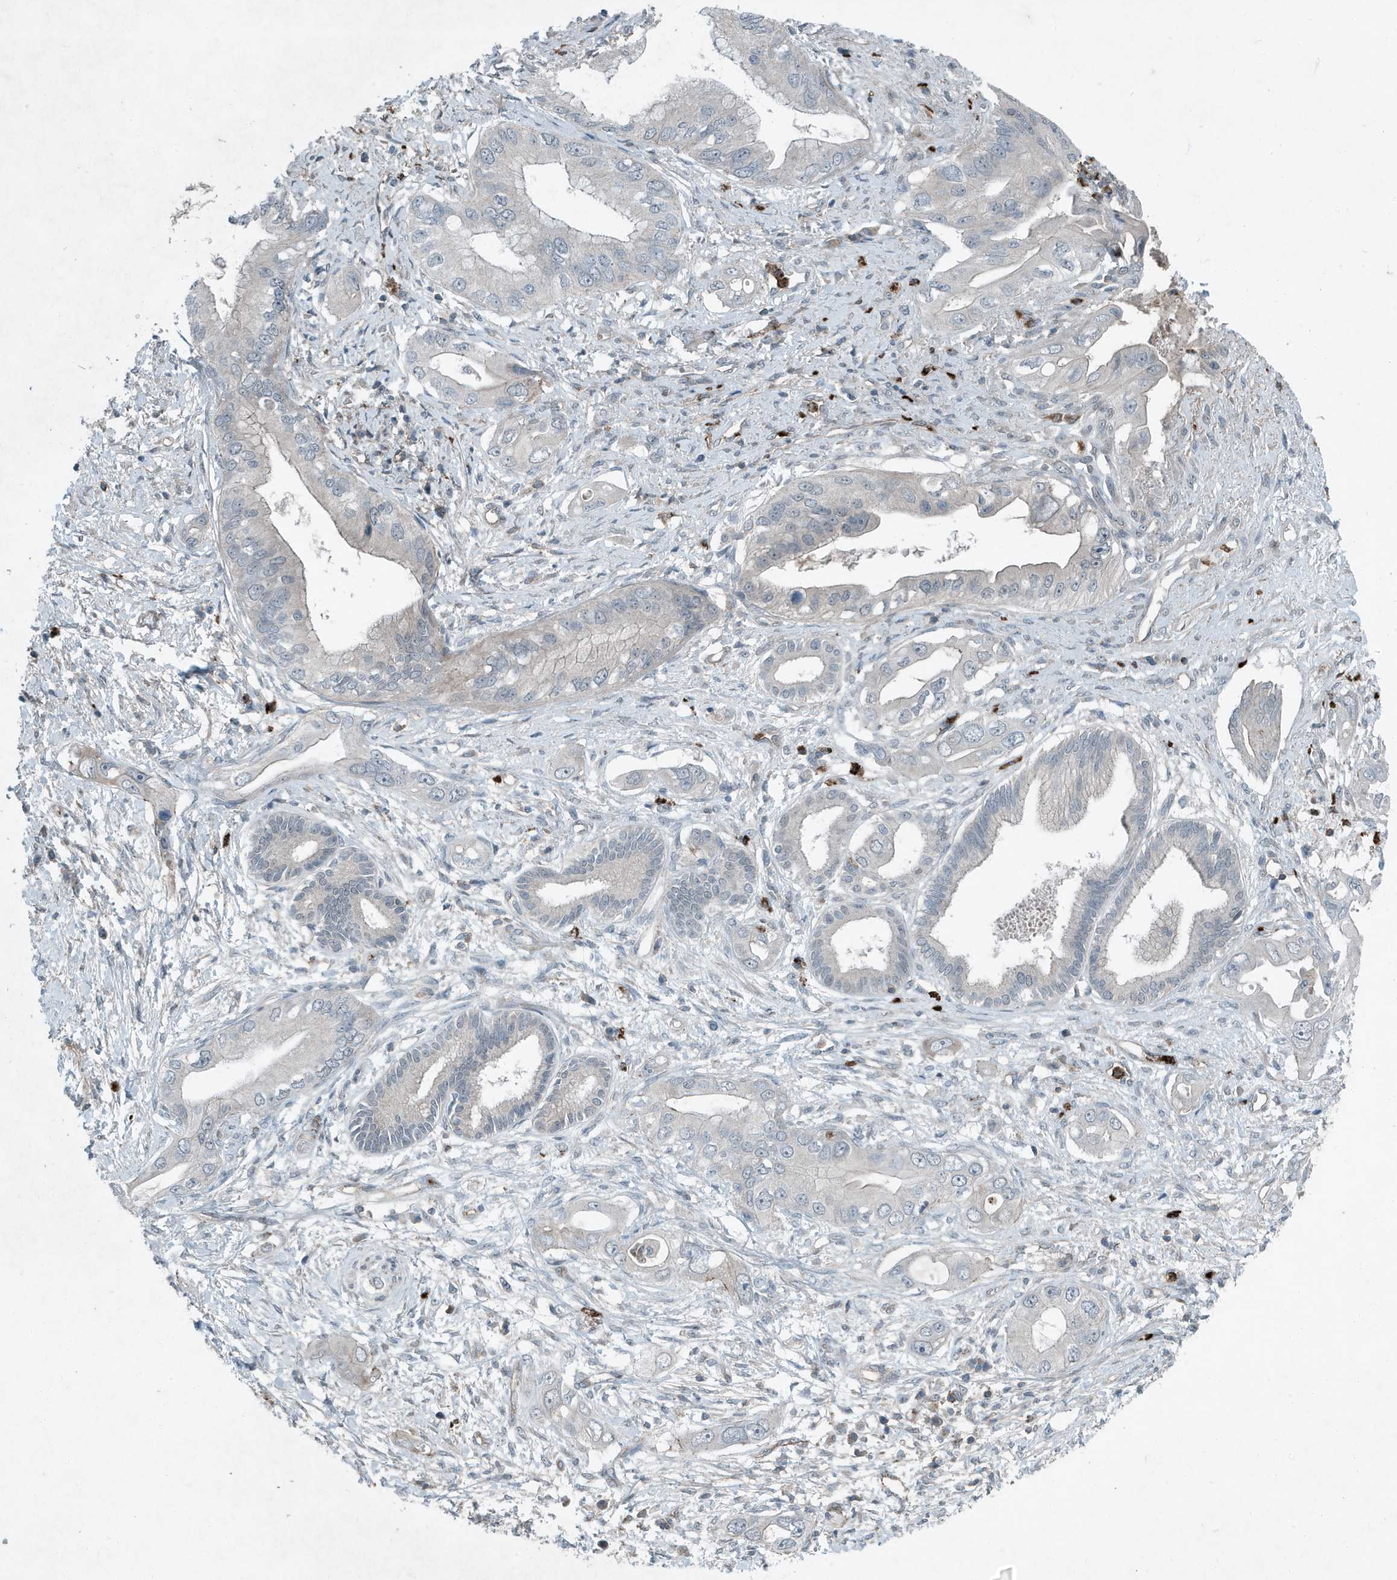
{"staining": {"intensity": "negative", "quantity": "none", "location": "none"}, "tissue": "pancreatic cancer", "cell_type": "Tumor cells", "image_type": "cancer", "snomed": [{"axis": "morphology", "description": "Inflammation, NOS"}, {"axis": "morphology", "description": "Adenocarcinoma, NOS"}, {"axis": "topography", "description": "Pancreas"}], "caption": "This image is of pancreatic adenocarcinoma stained with immunohistochemistry to label a protein in brown with the nuclei are counter-stained blue. There is no positivity in tumor cells.", "gene": "DAPP1", "patient": {"sex": "female", "age": 56}}